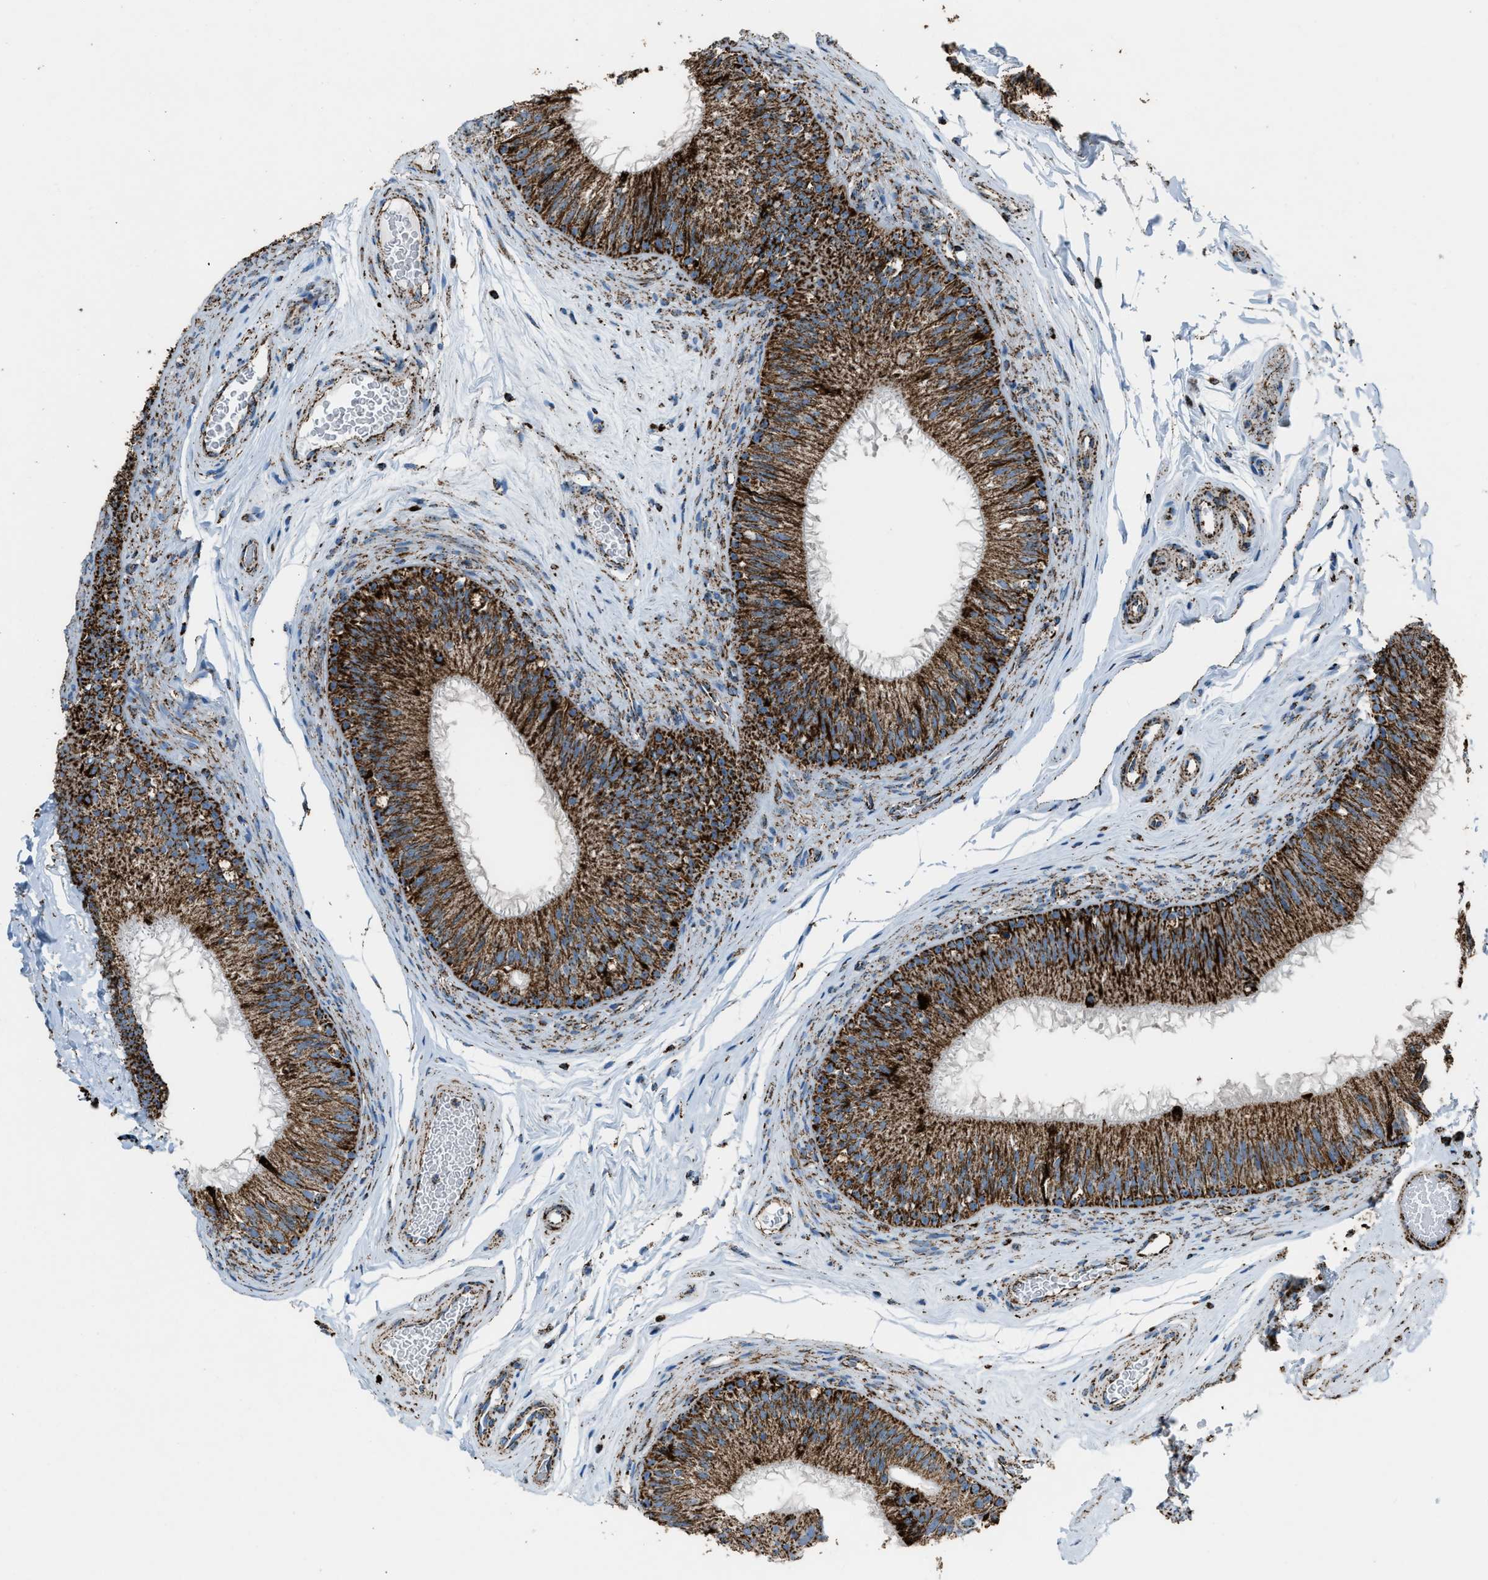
{"staining": {"intensity": "strong", "quantity": ">75%", "location": "cytoplasmic/membranous"}, "tissue": "epididymis", "cell_type": "Glandular cells", "image_type": "normal", "snomed": [{"axis": "morphology", "description": "Normal tissue, NOS"}, {"axis": "topography", "description": "Testis"}, {"axis": "topography", "description": "Epididymis"}], "caption": "Approximately >75% of glandular cells in normal human epididymis demonstrate strong cytoplasmic/membranous protein expression as visualized by brown immunohistochemical staining.", "gene": "MDH2", "patient": {"sex": "male", "age": 36}}